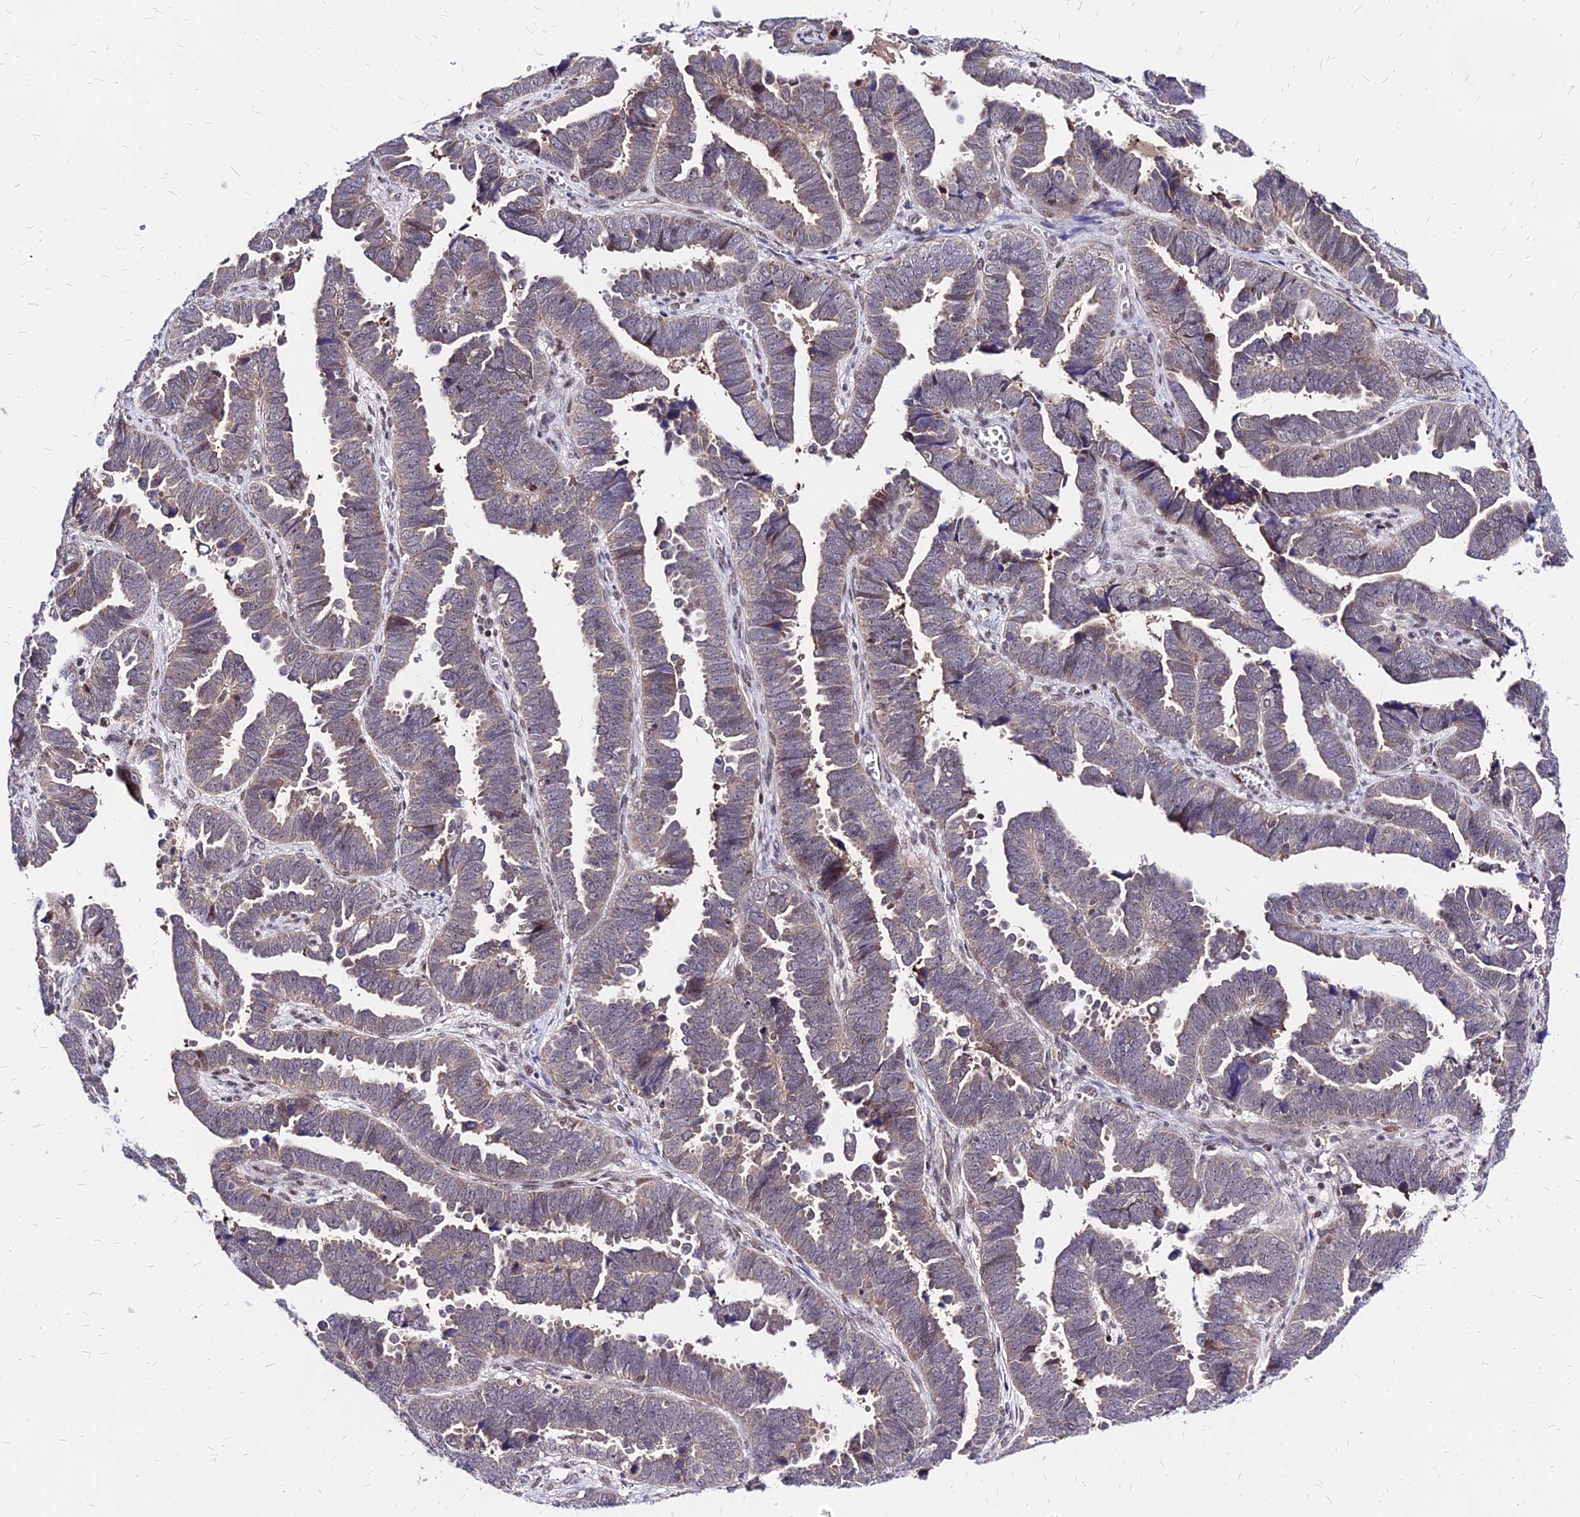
{"staining": {"intensity": "weak", "quantity": "25%-75%", "location": "cytoplasmic/membranous"}, "tissue": "endometrial cancer", "cell_type": "Tumor cells", "image_type": "cancer", "snomed": [{"axis": "morphology", "description": "Adenocarcinoma, NOS"}, {"axis": "topography", "description": "Endometrium"}], "caption": "A brown stain shows weak cytoplasmic/membranous expression of a protein in human endometrial cancer (adenocarcinoma) tumor cells.", "gene": "DDX55", "patient": {"sex": "female", "age": 75}}